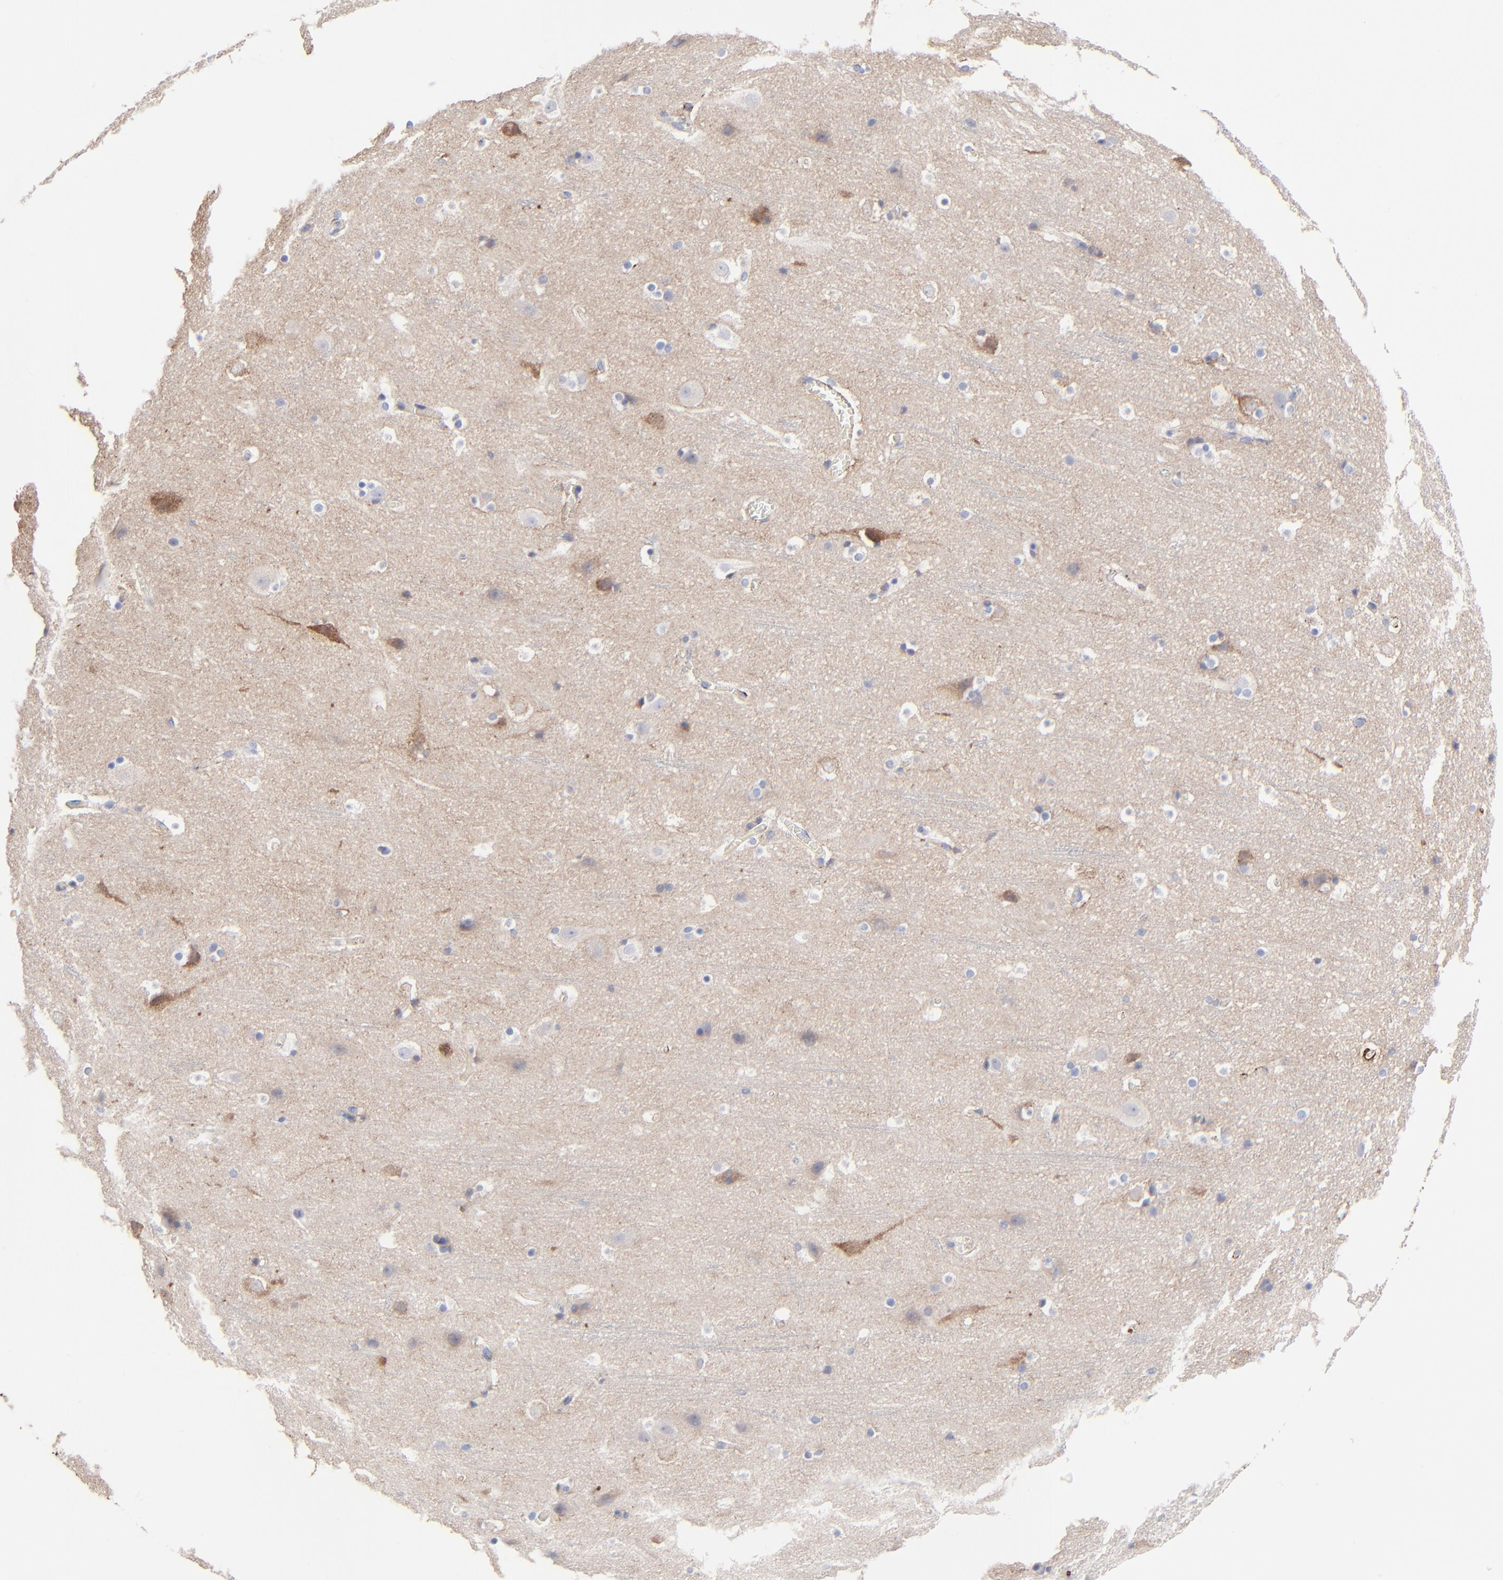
{"staining": {"intensity": "negative", "quantity": "none", "location": "none"}, "tissue": "cerebral cortex", "cell_type": "Endothelial cells", "image_type": "normal", "snomed": [{"axis": "morphology", "description": "Normal tissue, NOS"}, {"axis": "topography", "description": "Cerebral cortex"}], "caption": "Immunohistochemistry histopathology image of benign cerebral cortex: human cerebral cortex stained with DAB shows no significant protein expression in endothelial cells.", "gene": "FBLN2", "patient": {"sex": "male", "age": 45}}